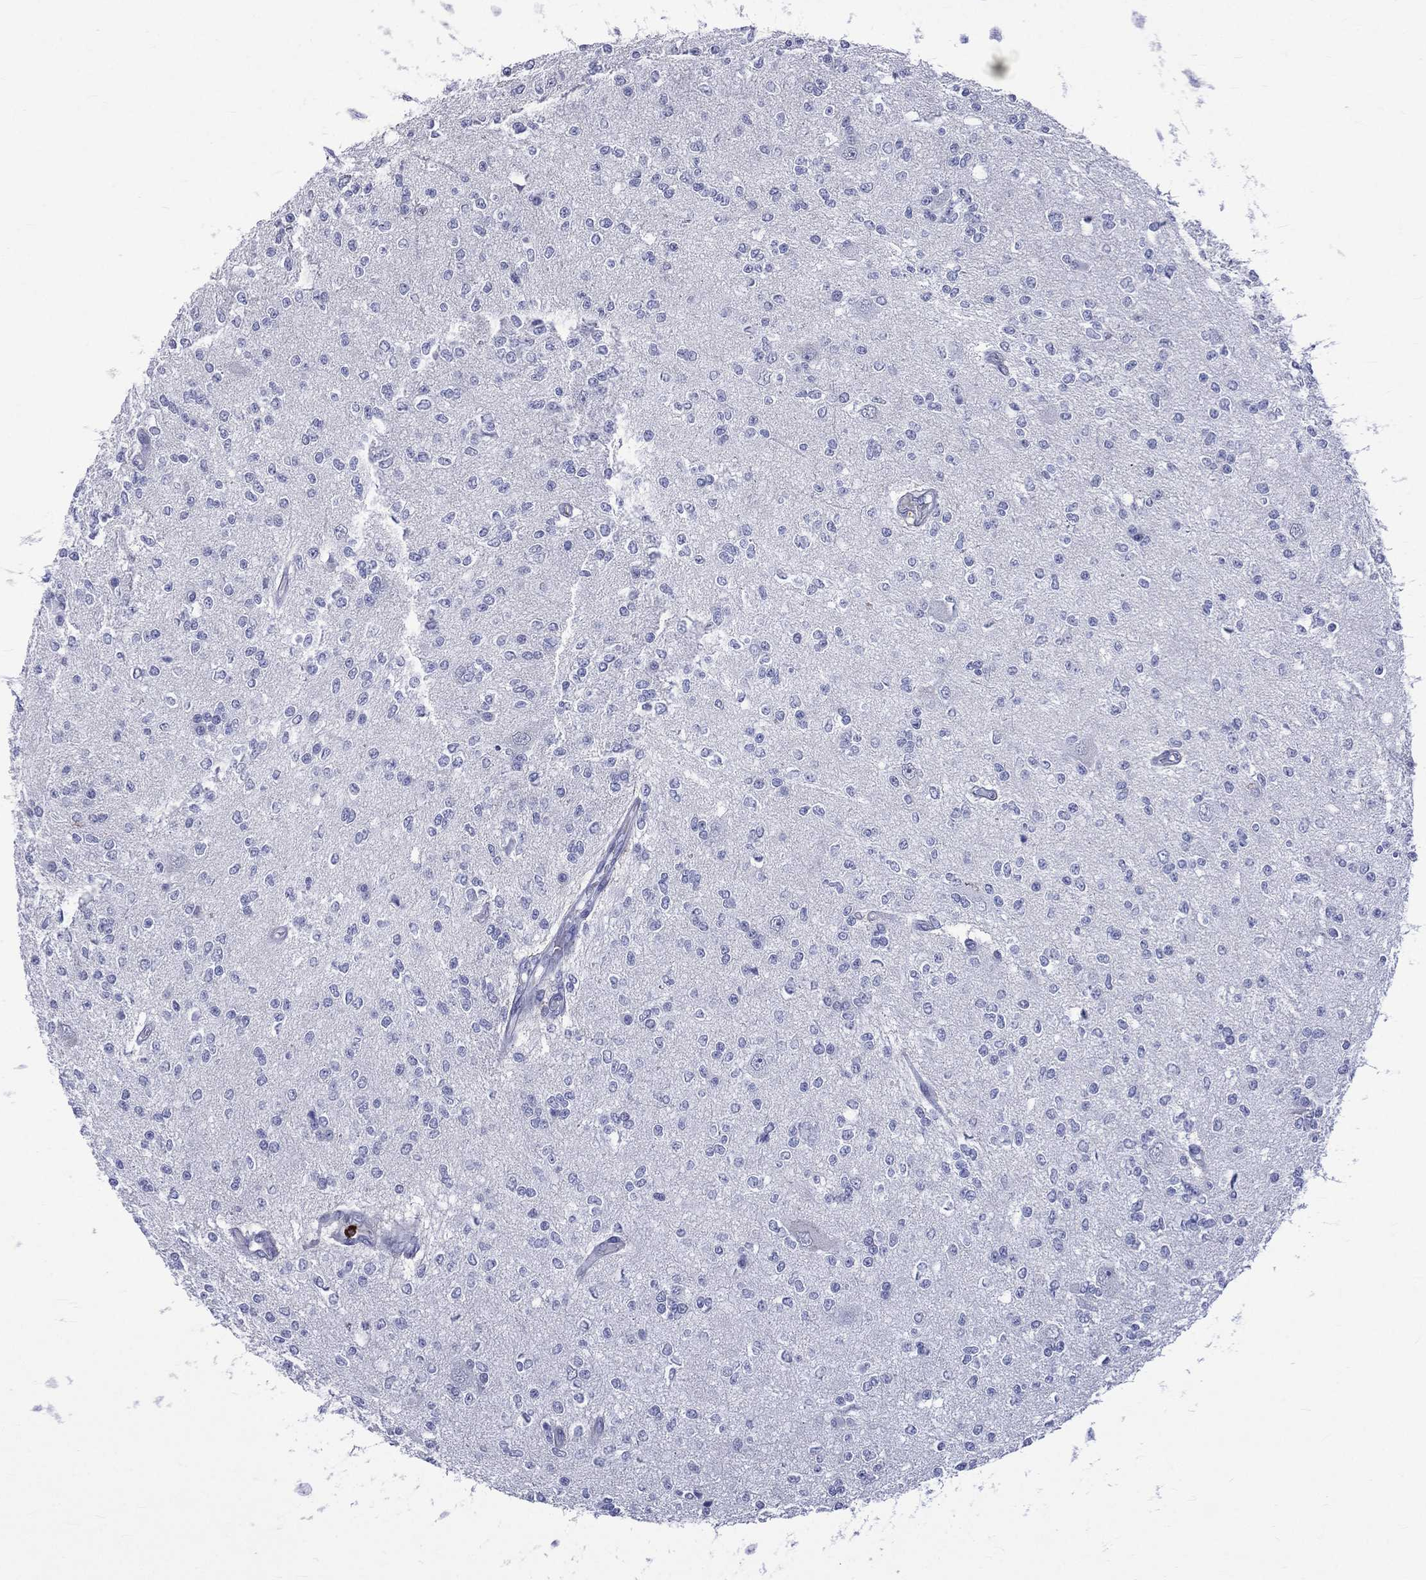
{"staining": {"intensity": "negative", "quantity": "none", "location": "none"}, "tissue": "glioma", "cell_type": "Tumor cells", "image_type": "cancer", "snomed": [{"axis": "morphology", "description": "Glioma, malignant, Low grade"}, {"axis": "topography", "description": "Brain"}], "caption": "Immunohistochemistry of glioma exhibits no expression in tumor cells.", "gene": "ELANE", "patient": {"sex": "male", "age": 67}}